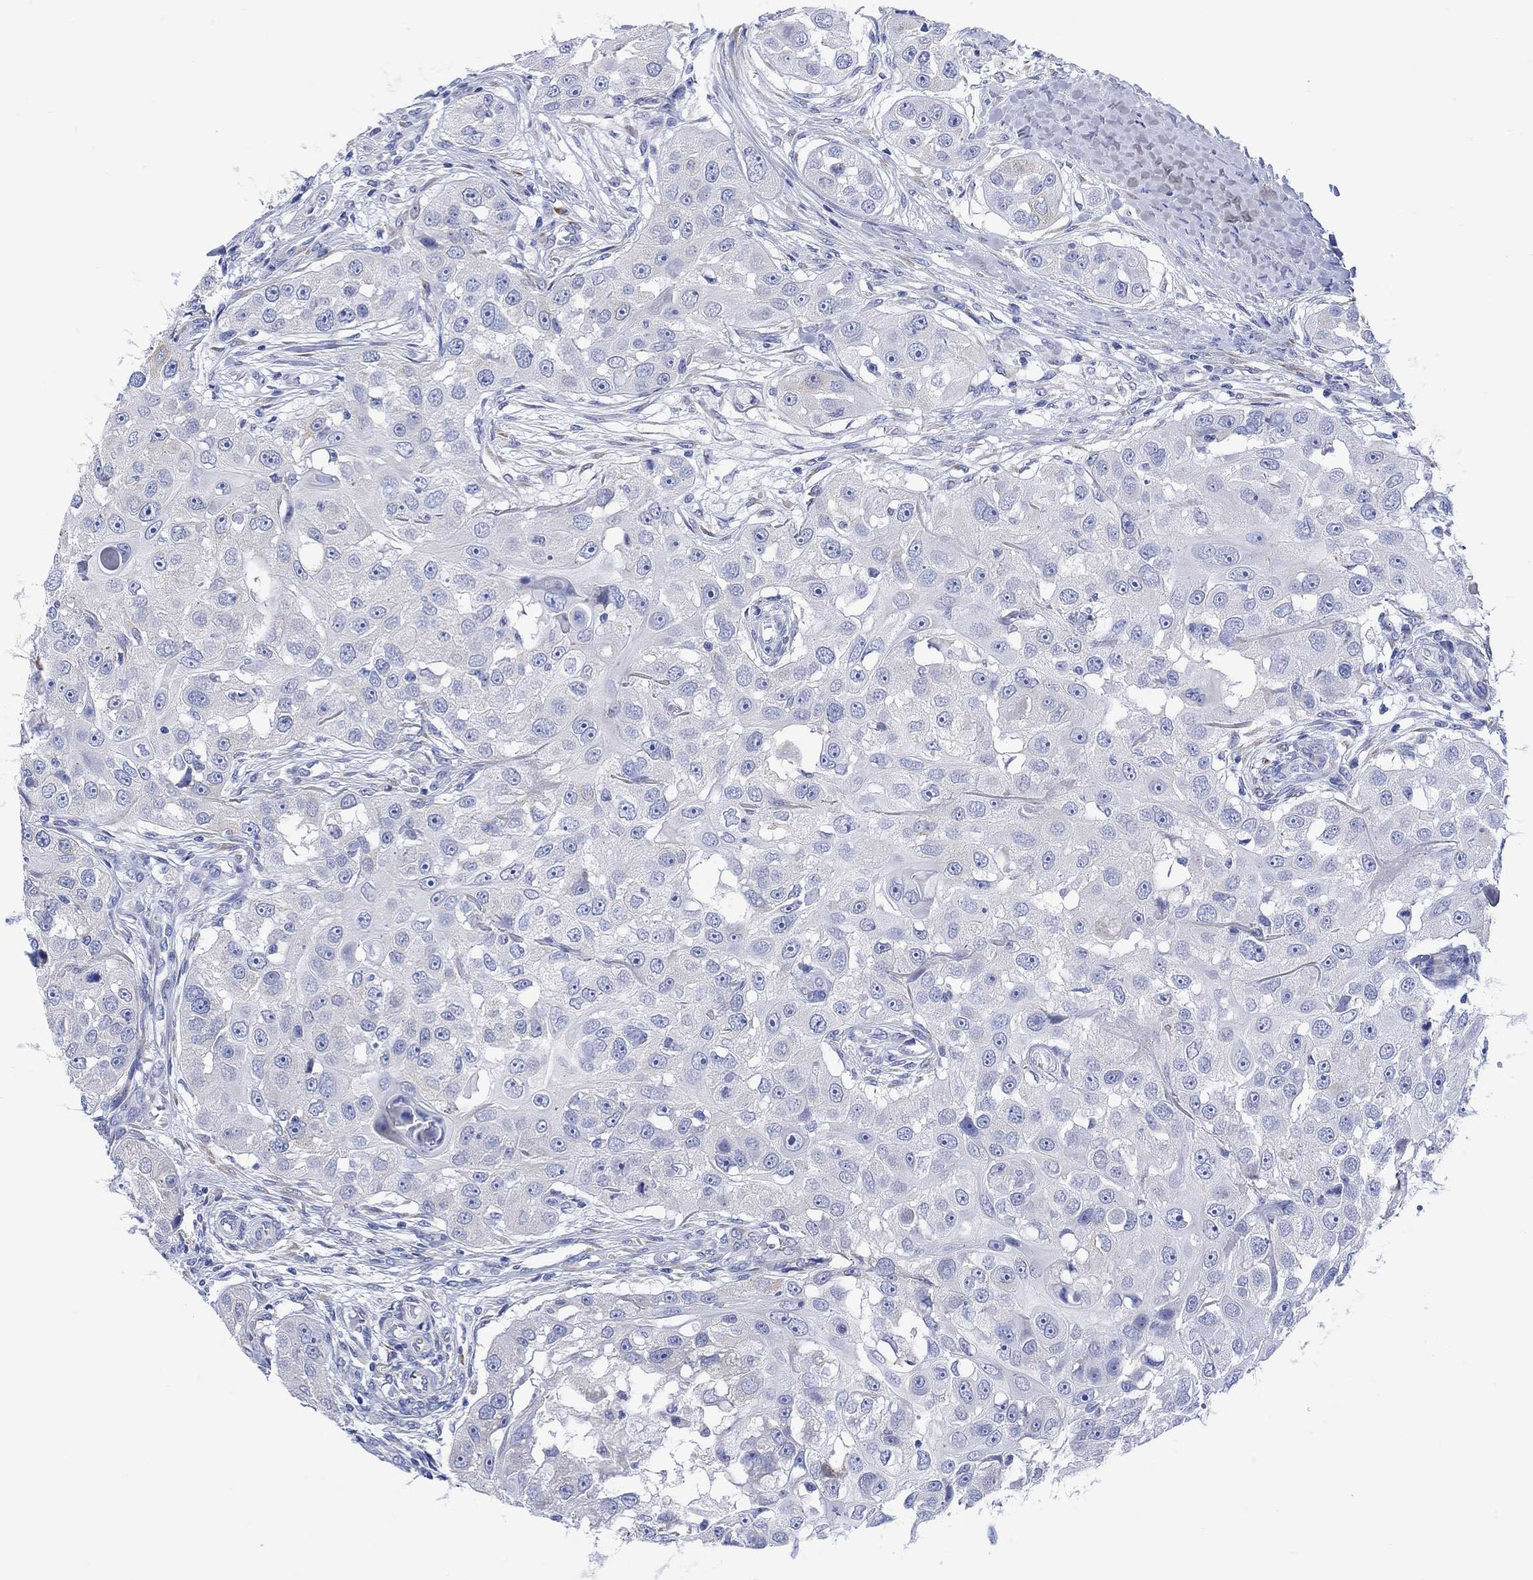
{"staining": {"intensity": "weak", "quantity": "<25%", "location": "cytoplasmic/membranous"}, "tissue": "head and neck cancer", "cell_type": "Tumor cells", "image_type": "cancer", "snomed": [{"axis": "morphology", "description": "Squamous cell carcinoma, NOS"}, {"axis": "topography", "description": "Head-Neck"}], "caption": "DAB (3,3'-diaminobenzidine) immunohistochemical staining of squamous cell carcinoma (head and neck) shows no significant positivity in tumor cells.", "gene": "MYL1", "patient": {"sex": "male", "age": 51}}